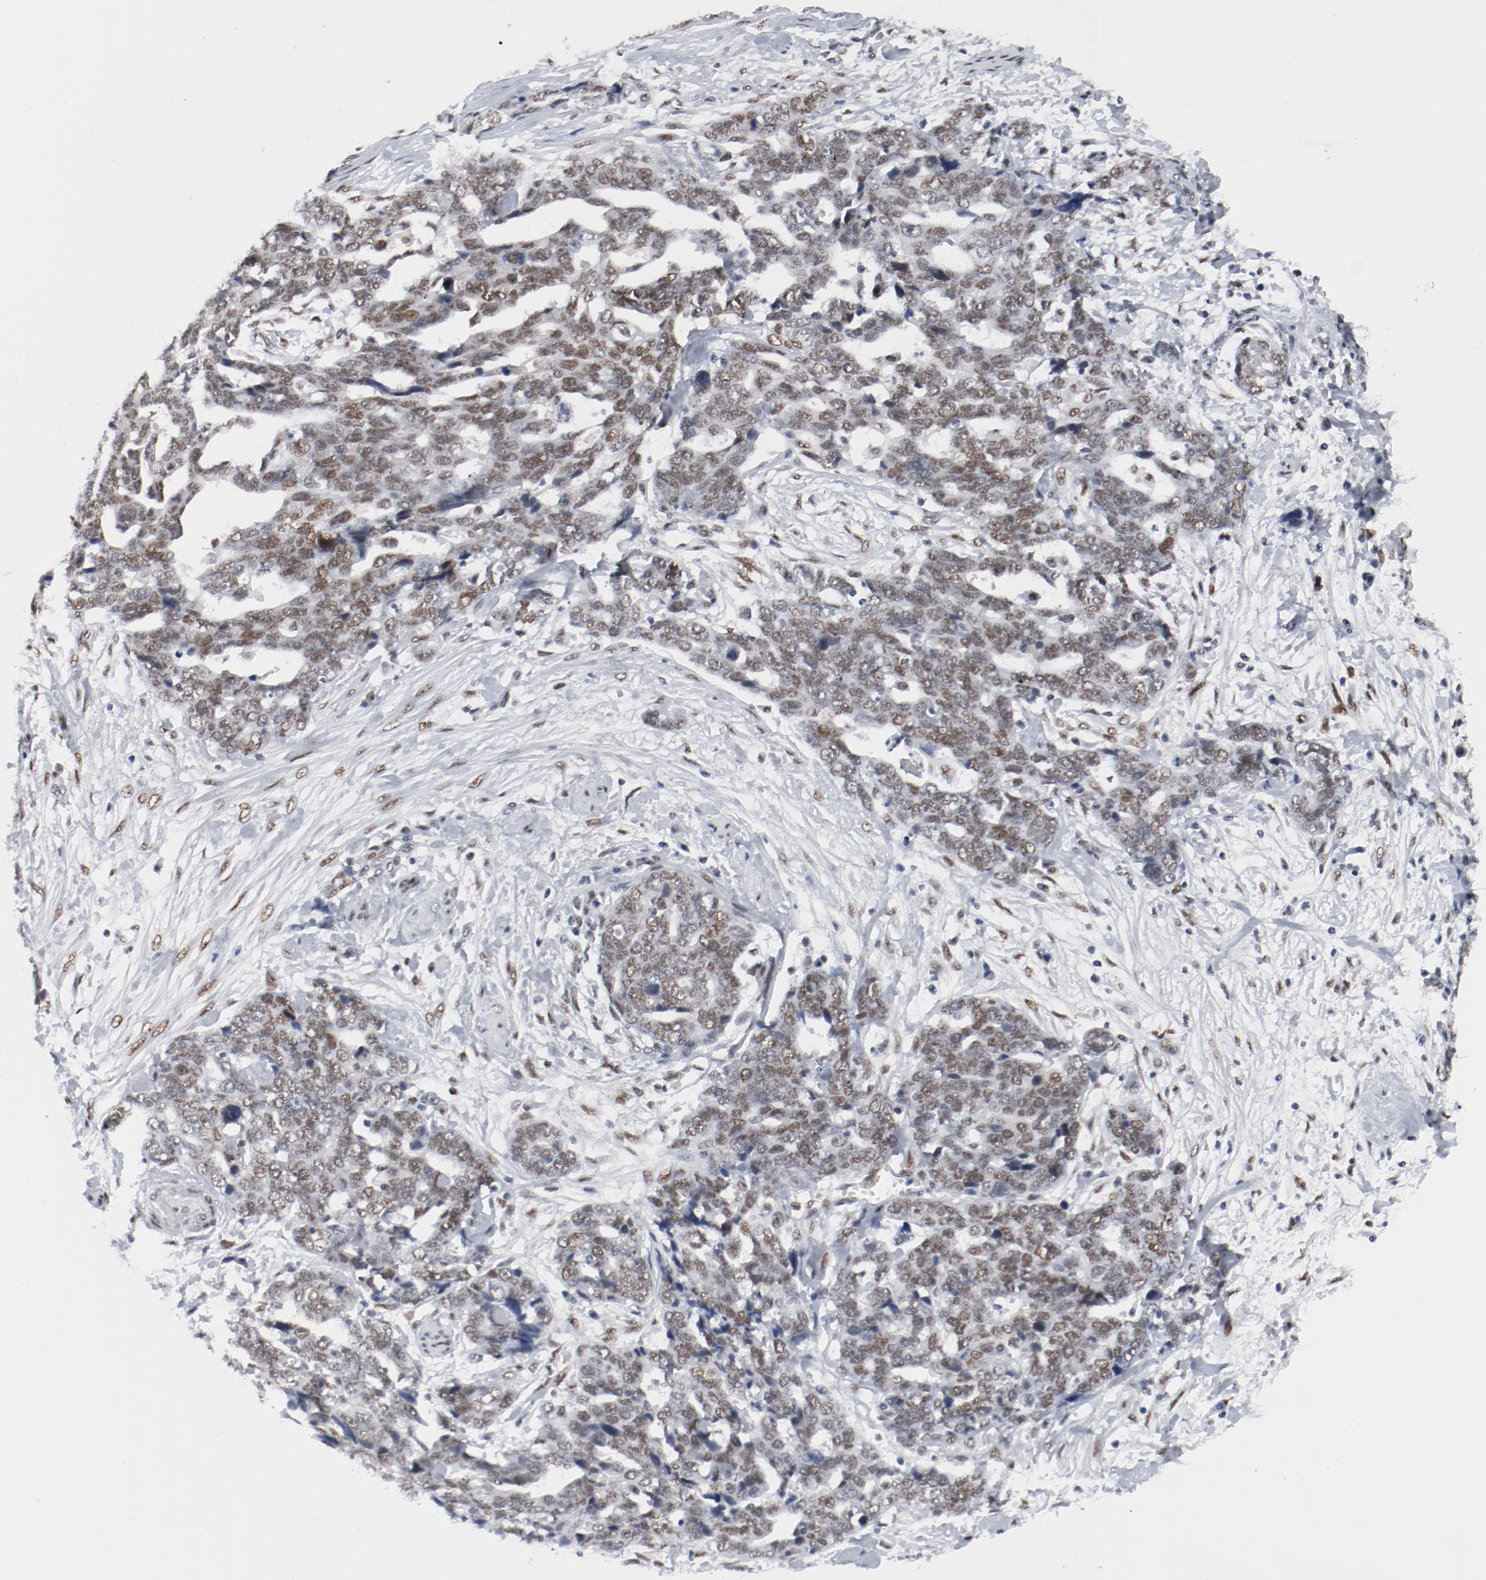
{"staining": {"intensity": "moderate", "quantity": ">75%", "location": "nuclear"}, "tissue": "ovarian cancer", "cell_type": "Tumor cells", "image_type": "cancer", "snomed": [{"axis": "morphology", "description": "Normal tissue, NOS"}, {"axis": "morphology", "description": "Cystadenocarcinoma, serous, NOS"}, {"axis": "topography", "description": "Fallopian tube"}, {"axis": "topography", "description": "Ovary"}], "caption": "Immunohistochemical staining of ovarian cancer shows moderate nuclear protein staining in about >75% of tumor cells. (brown staining indicates protein expression, while blue staining denotes nuclei).", "gene": "ARNT", "patient": {"sex": "female", "age": 56}}